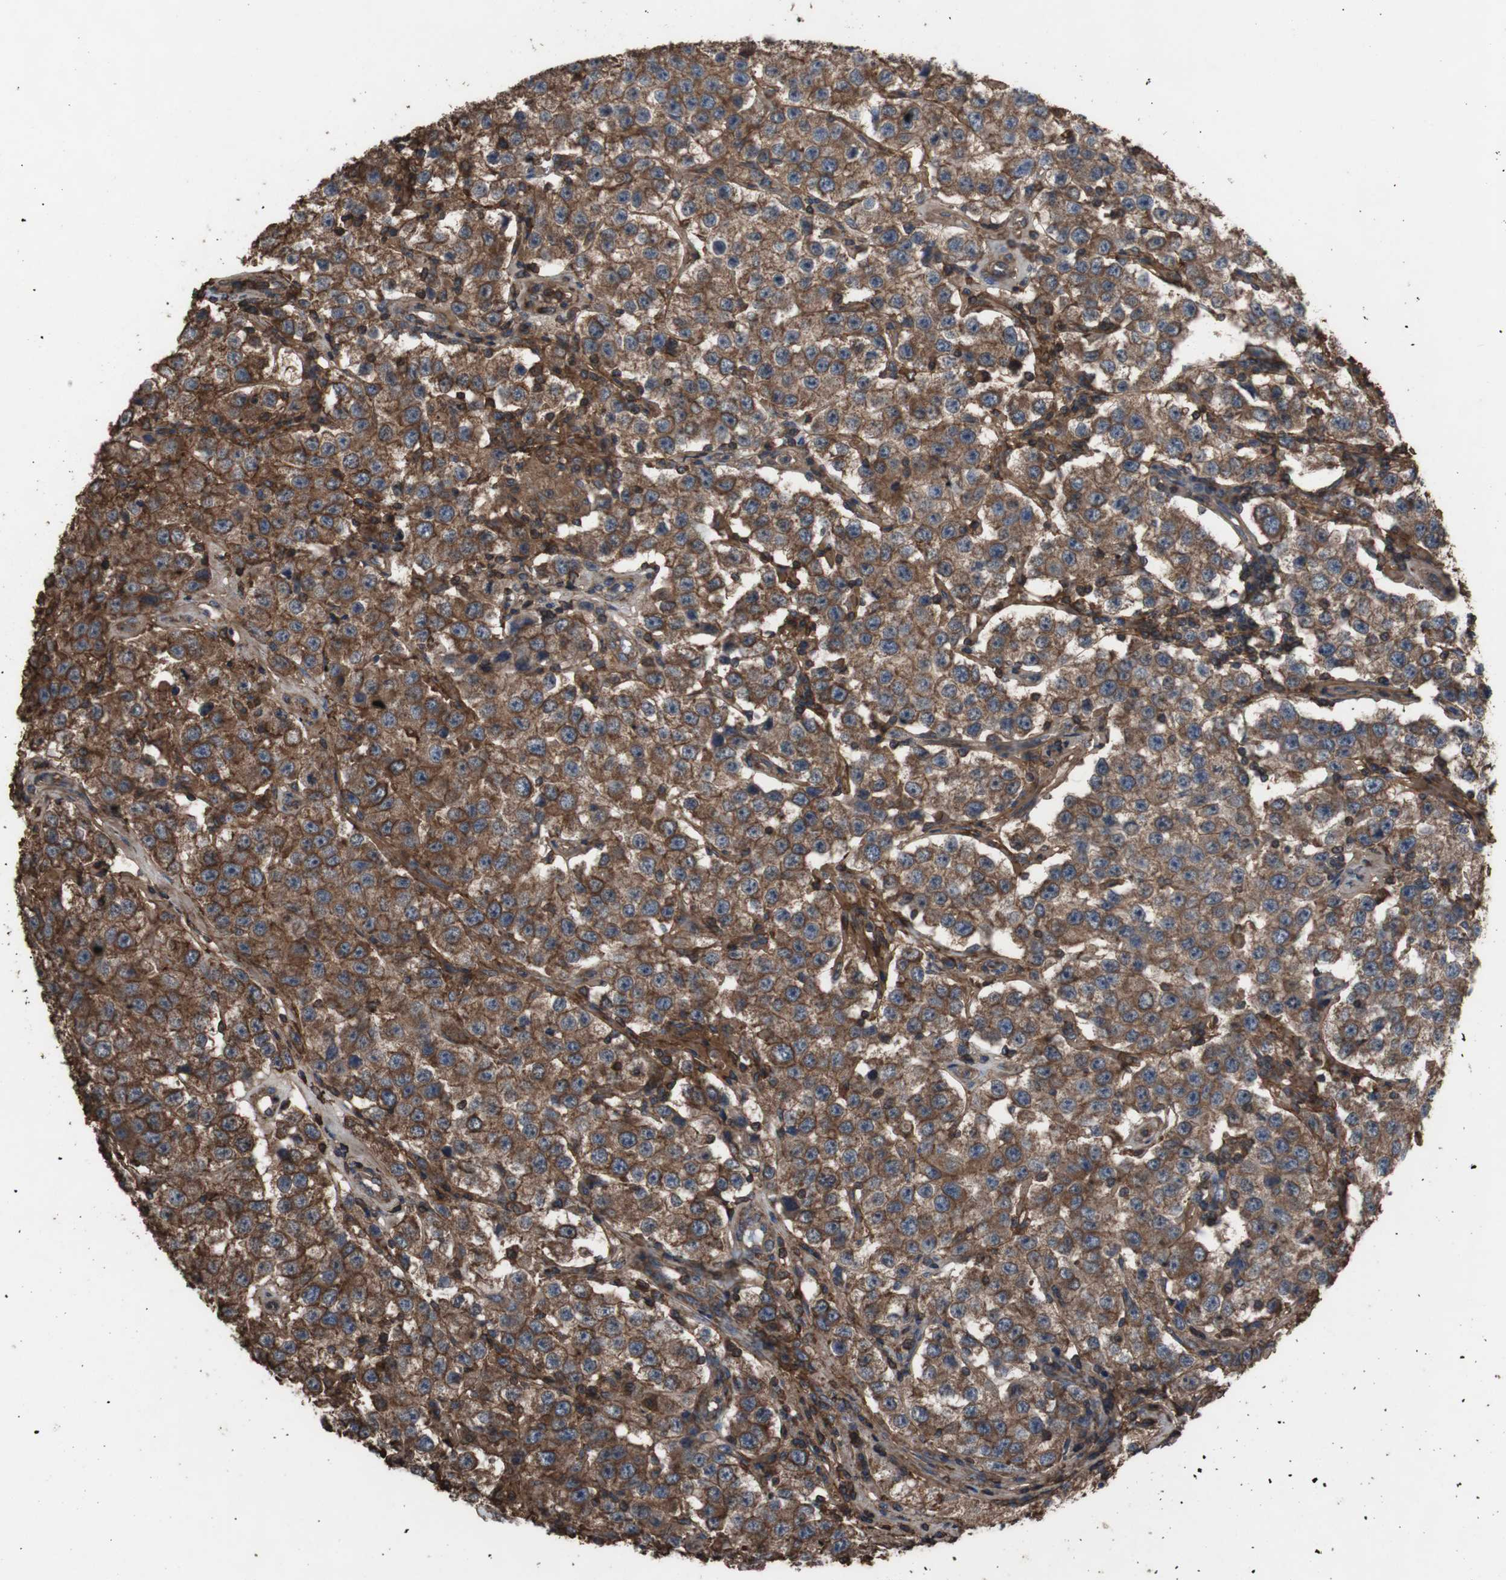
{"staining": {"intensity": "moderate", "quantity": ">75%", "location": "cytoplasmic/membranous"}, "tissue": "testis cancer", "cell_type": "Tumor cells", "image_type": "cancer", "snomed": [{"axis": "morphology", "description": "Seminoma, NOS"}, {"axis": "topography", "description": "Testis"}], "caption": "A photomicrograph of human testis cancer (seminoma) stained for a protein reveals moderate cytoplasmic/membranous brown staining in tumor cells.", "gene": "COL6A2", "patient": {"sex": "male", "age": 52}}